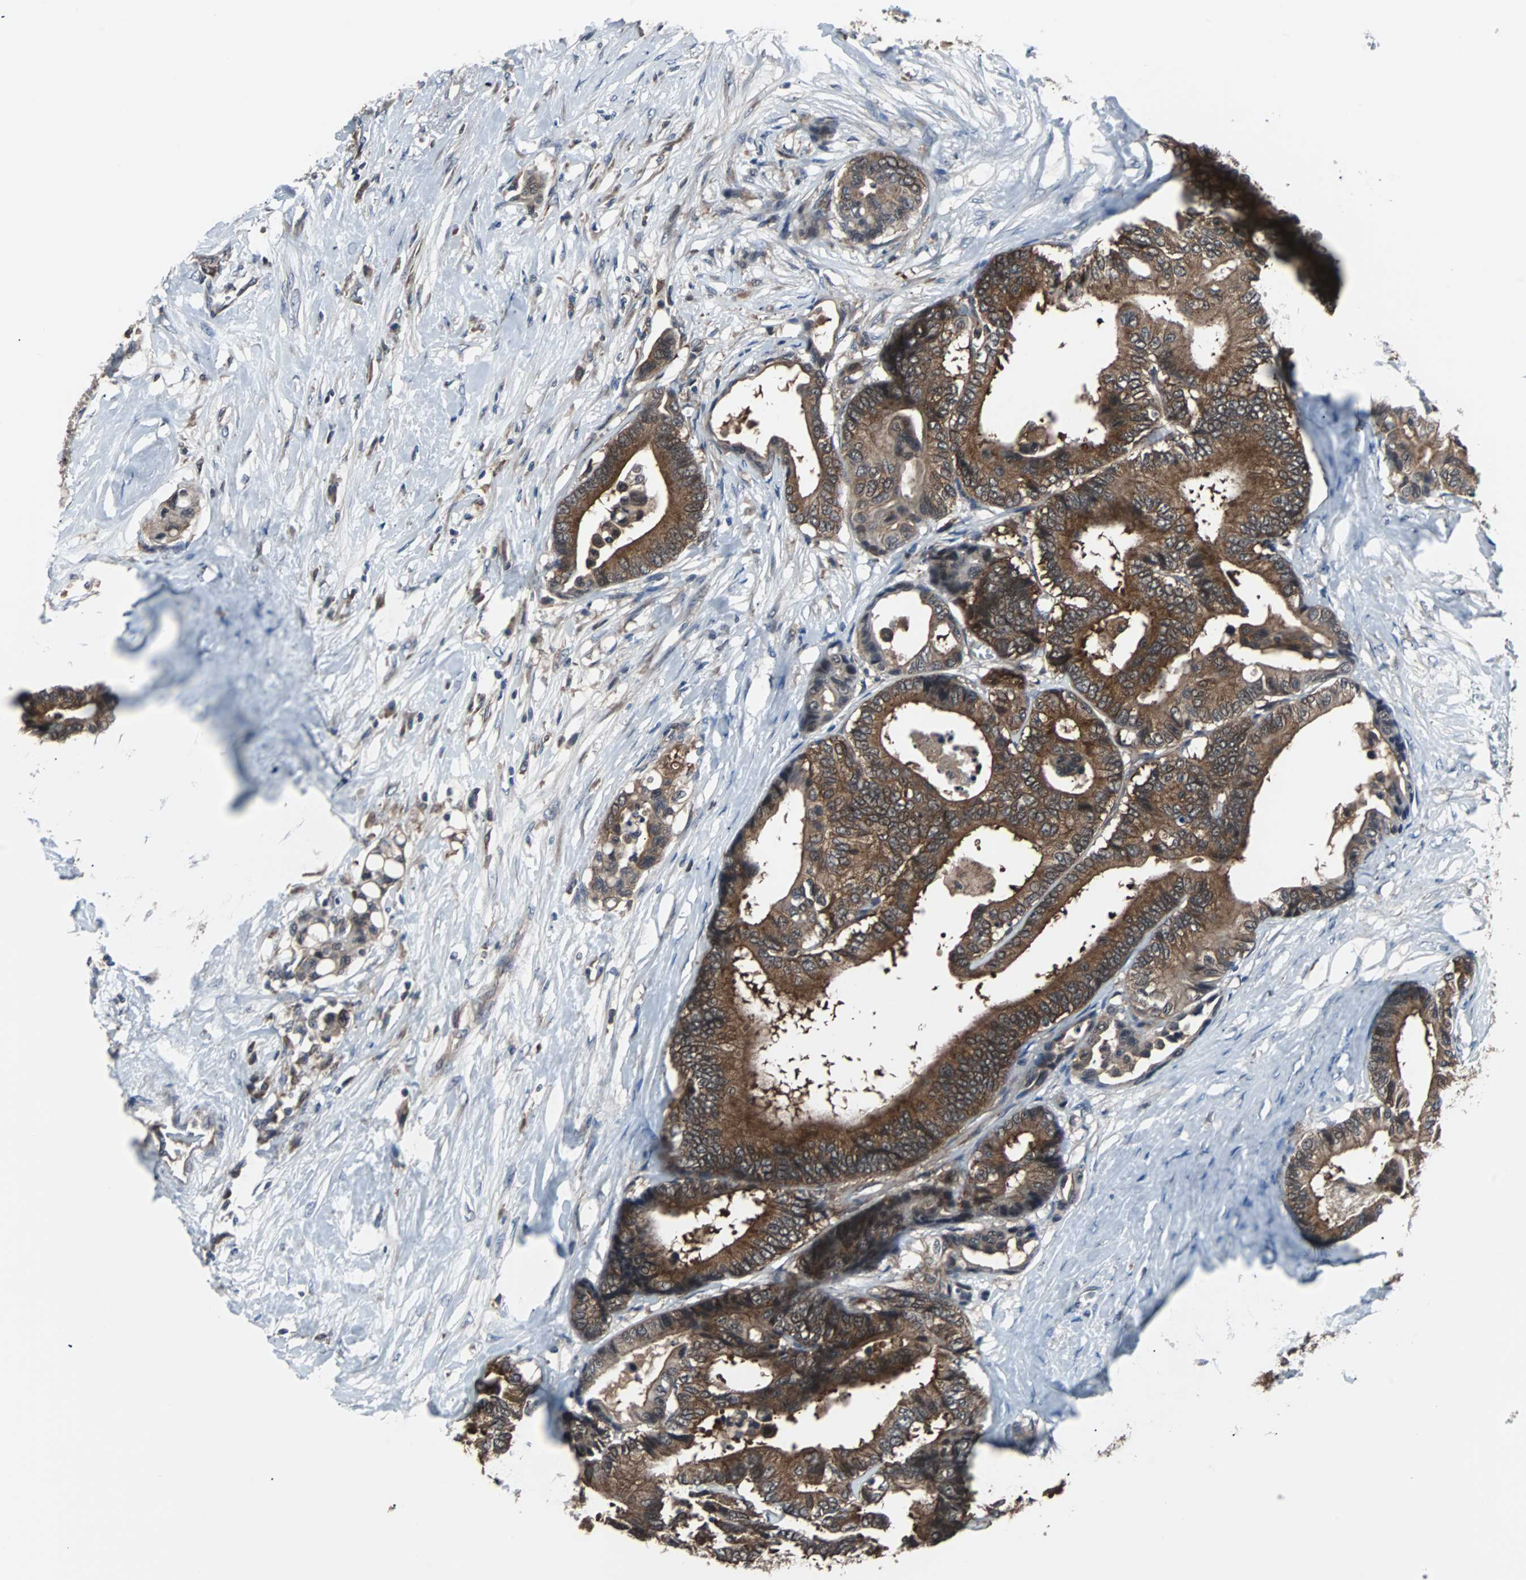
{"staining": {"intensity": "strong", "quantity": ">75%", "location": "cytoplasmic/membranous"}, "tissue": "colorectal cancer", "cell_type": "Tumor cells", "image_type": "cancer", "snomed": [{"axis": "morphology", "description": "Normal tissue, NOS"}, {"axis": "morphology", "description": "Adenocarcinoma, NOS"}, {"axis": "topography", "description": "Colon"}], "caption": "IHC (DAB) staining of human adenocarcinoma (colorectal) shows strong cytoplasmic/membranous protein expression in about >75% of tumor cells. The protein is stained brown, and the nuclei are stained in blue (DAB IHC with brightfield microscopy, high magnification).", "gene": "PAK1", "patient": {"sex": "male", "age": 82}}